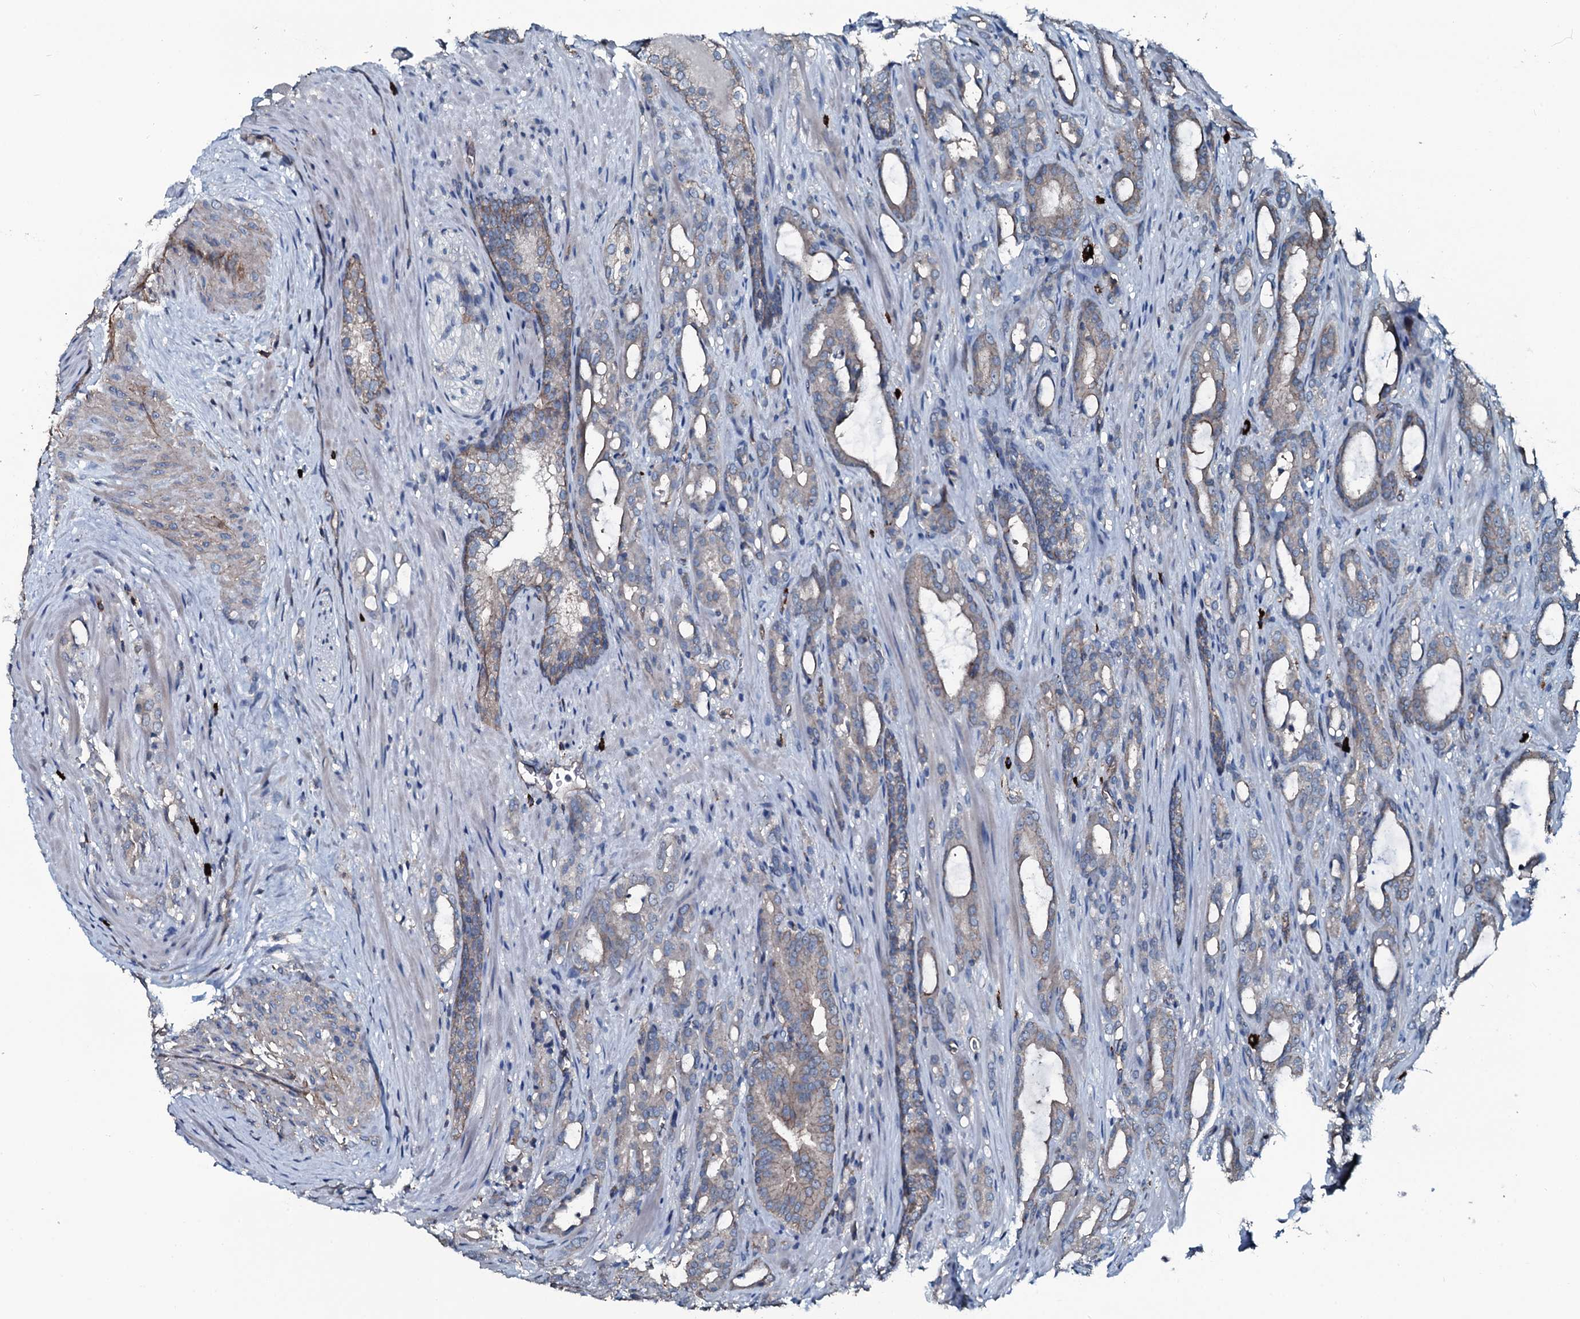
{"staining": {"intensity": "weak", "quantity": "<25%", "location": "cytoplasmic/membranous"}, "tissue": "prostate cancer", "cell_type": "Tumor cells", "image_type": "cancer", "snomed": [{"axis": "morphology", "description": "Adenocarcinoma, High grade"}, {"axis": "topography", "description": "Prostate"}], "caption": "A high-resolution histopathology image shows immunohistochemistry (IHC) staining of prostate cancer (high-grade adenocarcinoma), which reveals no significant positivity in tumor cells.", "gene": "SLC25A38", "patient": {"sex": "male", "age": 72}}